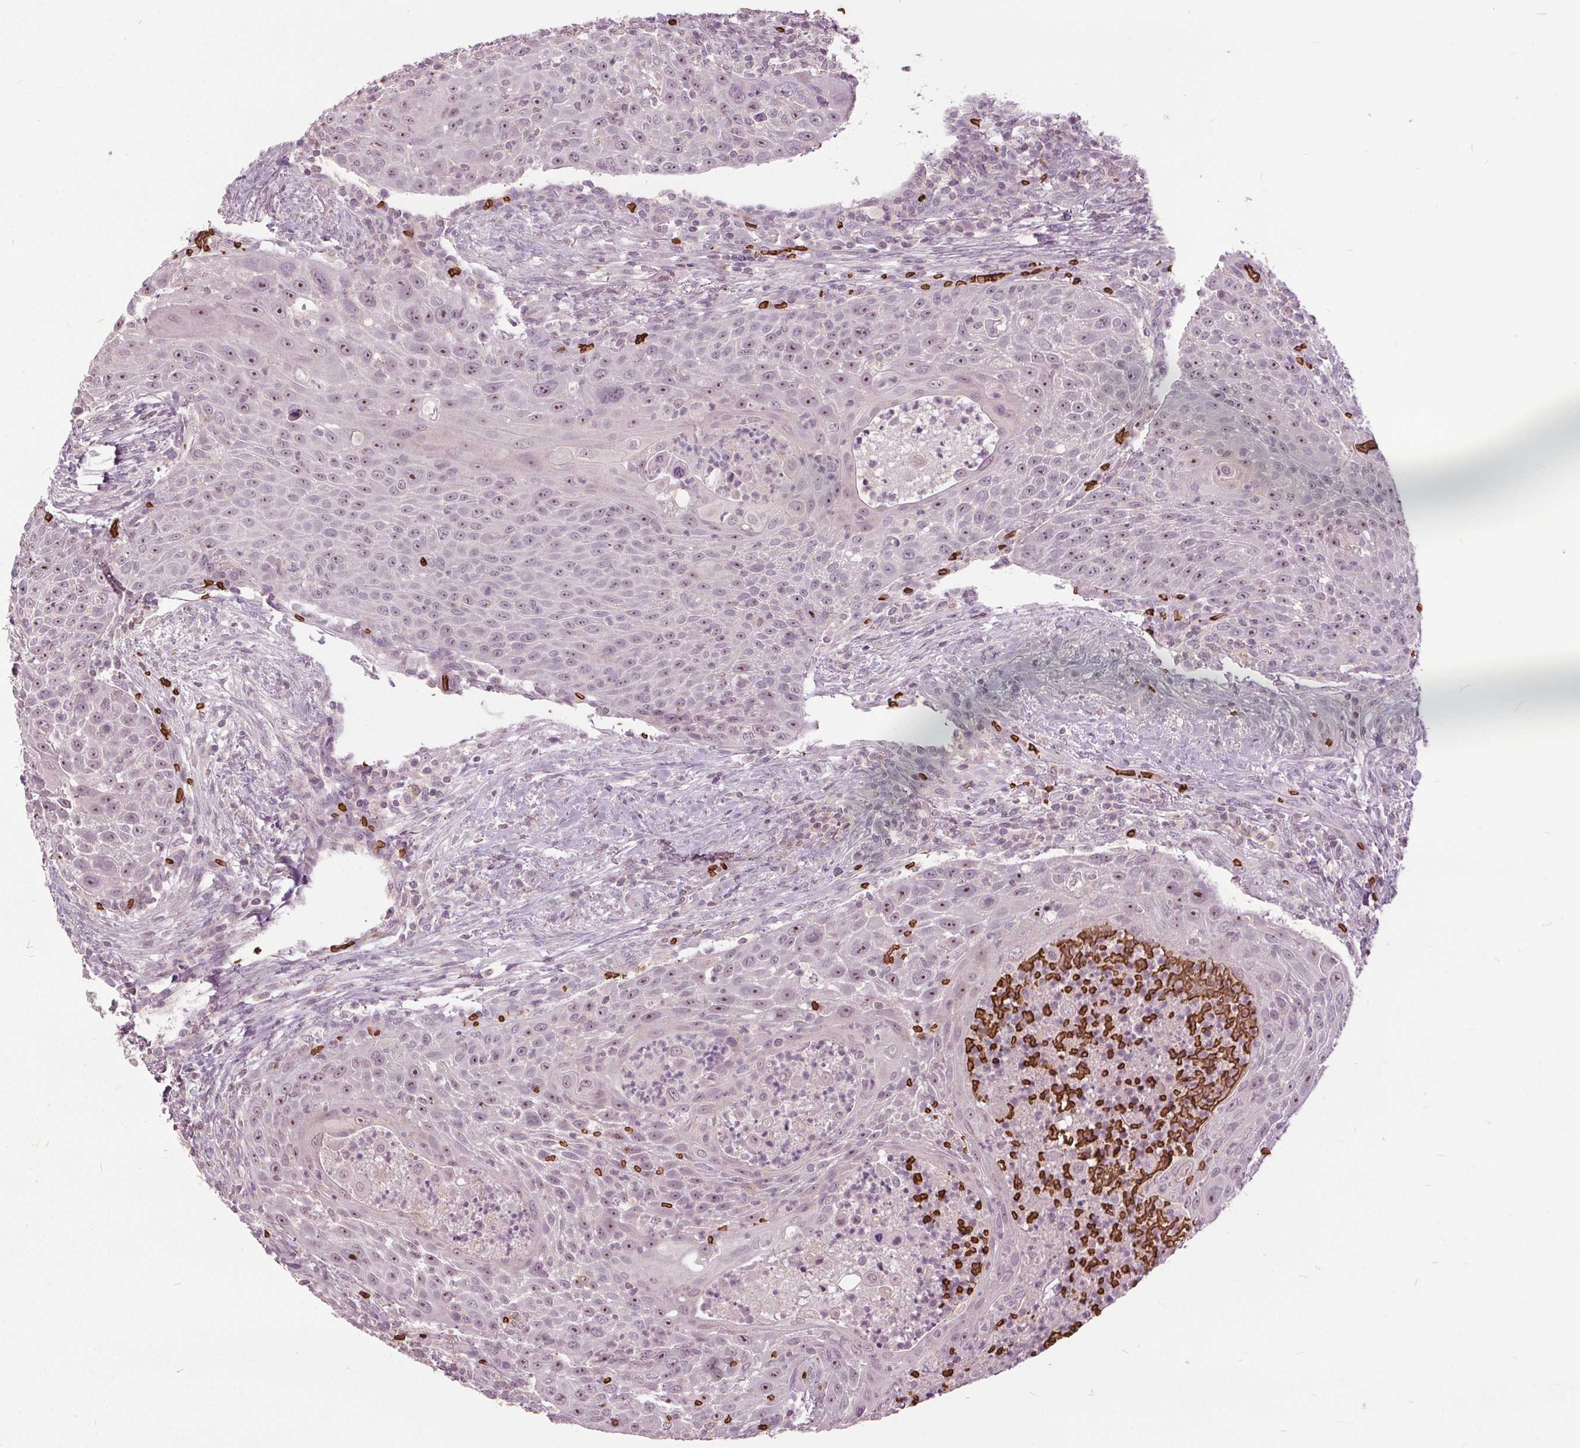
{"staining": {"intensity": "moderate", "quantity": "<25%", "location": "nuclear"}, "tissue": "head and neck cancer", "cell_type": "Tumor cells", "image_type": "cancer", "snomed": [{"axis": "morphology", "description": "Squamous cell carcinoma, NOS"}, {"axis": "topography", "description": "Head-Neck"}], "caption": "Immunohistochemical staining of squamous cell carcinoma (head and neck) shows moderate nuclear protein positivity in approximately <25% of tumor cells.", "gene": "SLC4A1", "patient": {"sex": "male", "age": 69}}